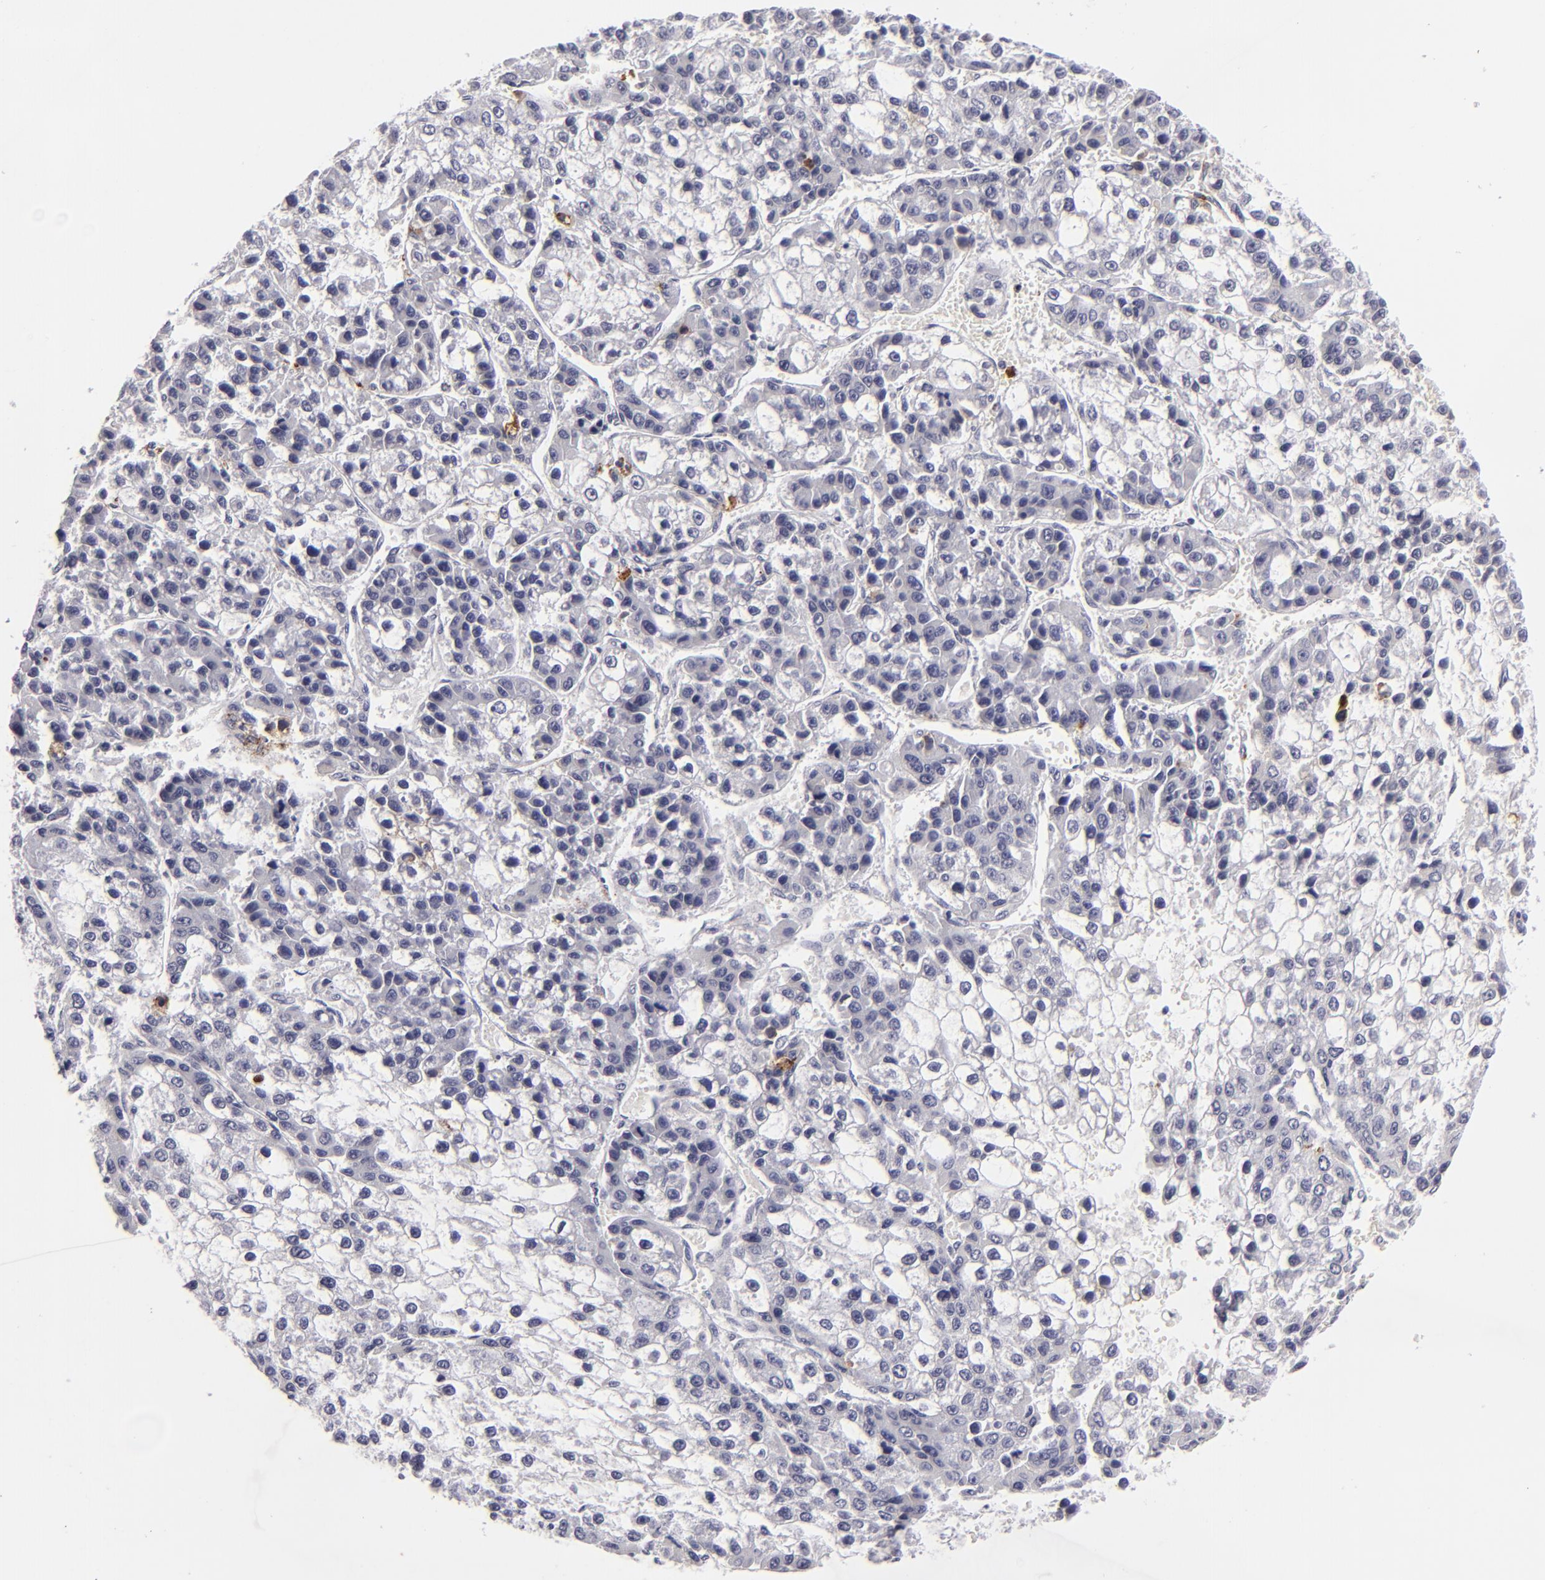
{"staining": {"intensity": "negative", "quantity": "none", "location": "none"}, "tissue": "liver cancer", "cell_type": "Tumor cells", "image_type": "cancer", "snomed": [{"axis": "morphology", "description": "Carcinoma, Hepatocellular, NOS"}, {"axis": "topography", "description": "Liver"}], "caption": "There is no significant expression in tumor cells of hepatocellular carcinoma (liver). (Stains: DAB immunohistochemistry with hematoxylin counter stain, Microscopy: brightfield microscopy at high magnification).", "gene": "C9", "patient": {"sex": "female", "age": 66}}